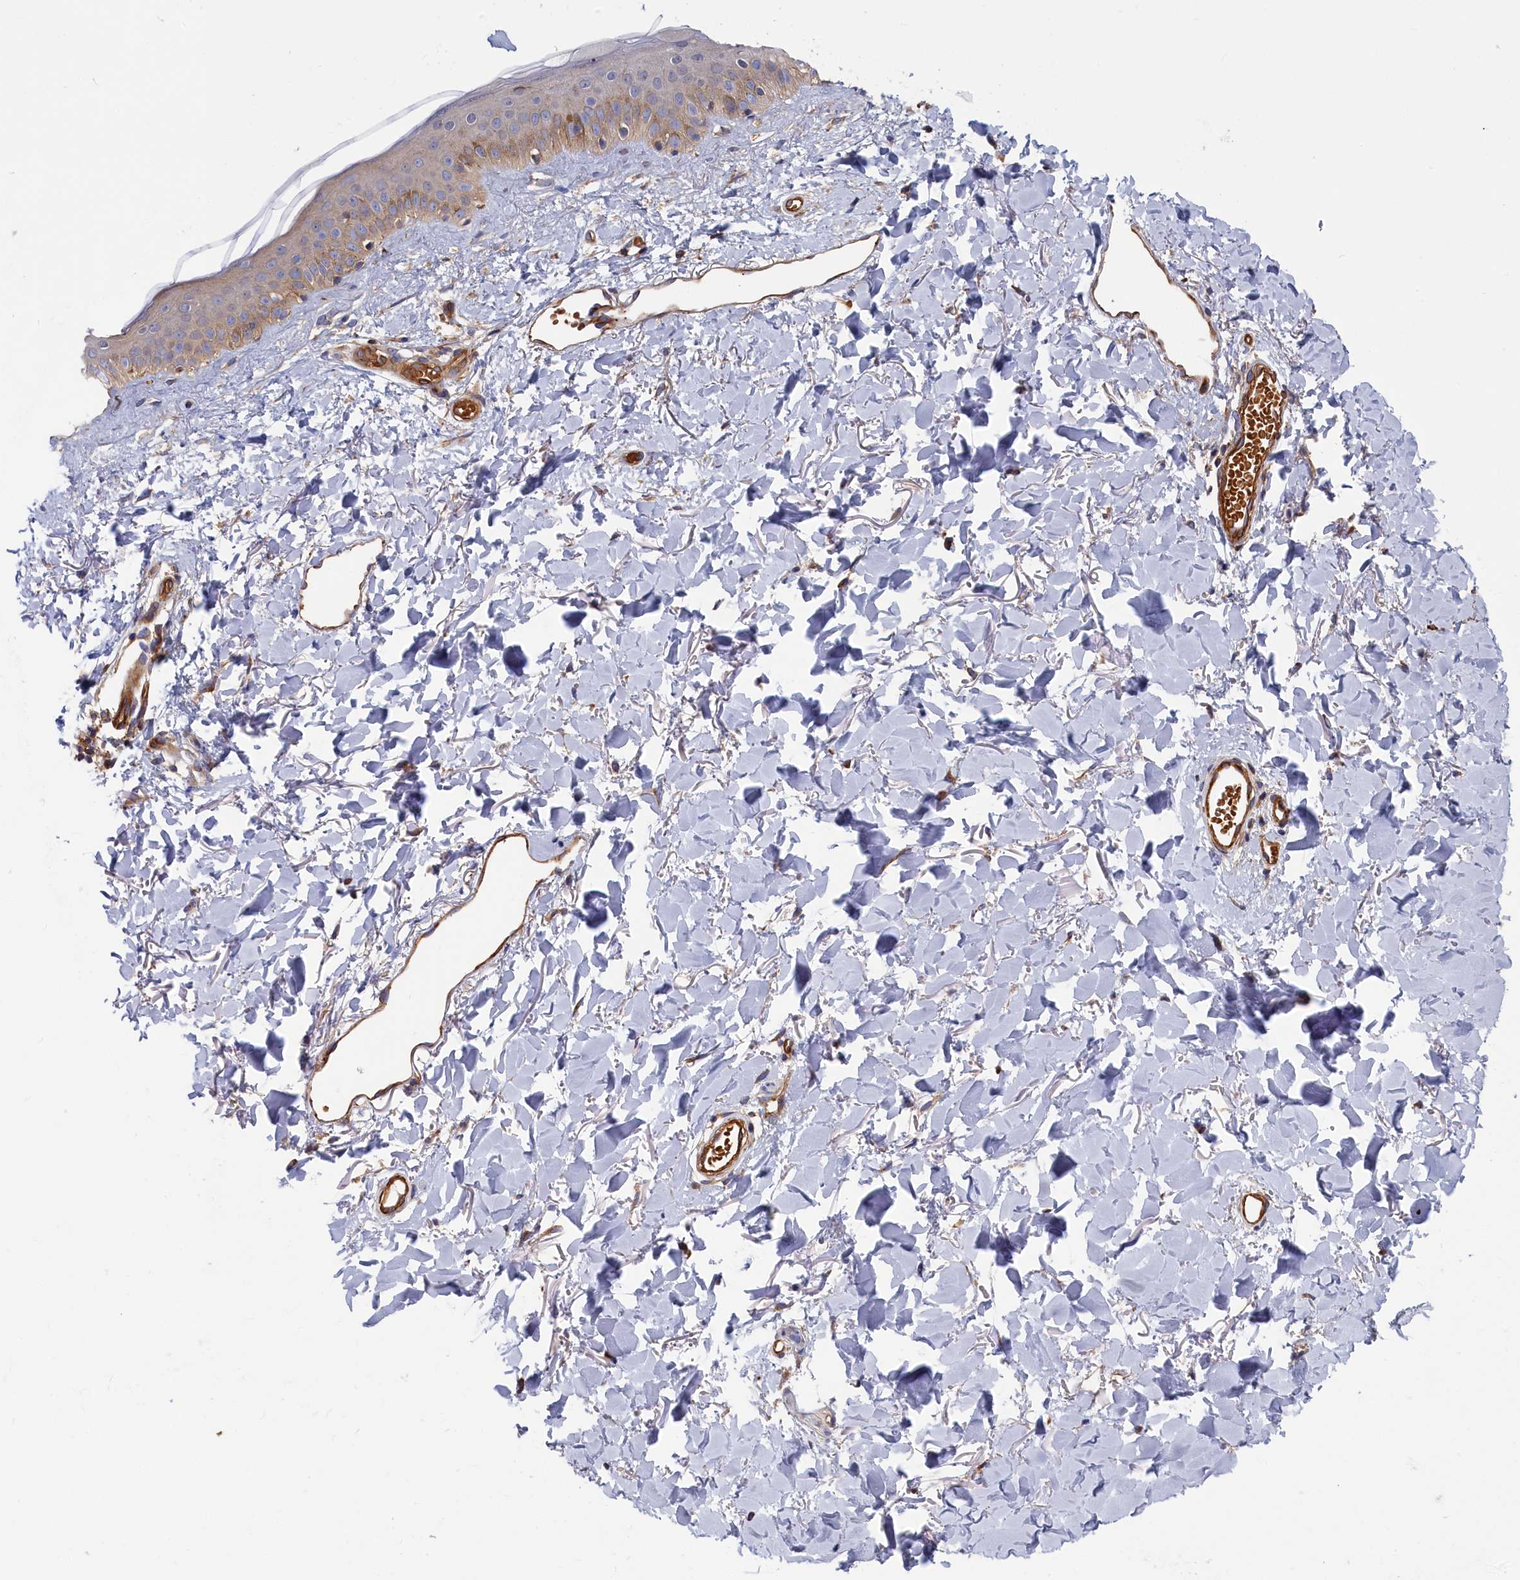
{"staining": {"intensity": "weak", "quantity": "25%-75%", "location": "cytoplasmic/membranous"}, "tissue": "skin", "cell_type": "Fibroblasts", "image_type": "normal", "snomed": [{"axis": "morphology", "description": "Normal tissue, NOS"}, {"axis": "topography", "description": "Skin"}], "caption": "Skin stained with DAB IHC exhibits low levels of weak cytoplasmic/membranous staining in about 25%-75% of fibroblasts.", "gene": "LDHD", "patient": {"sex": "female", "age": 58}}